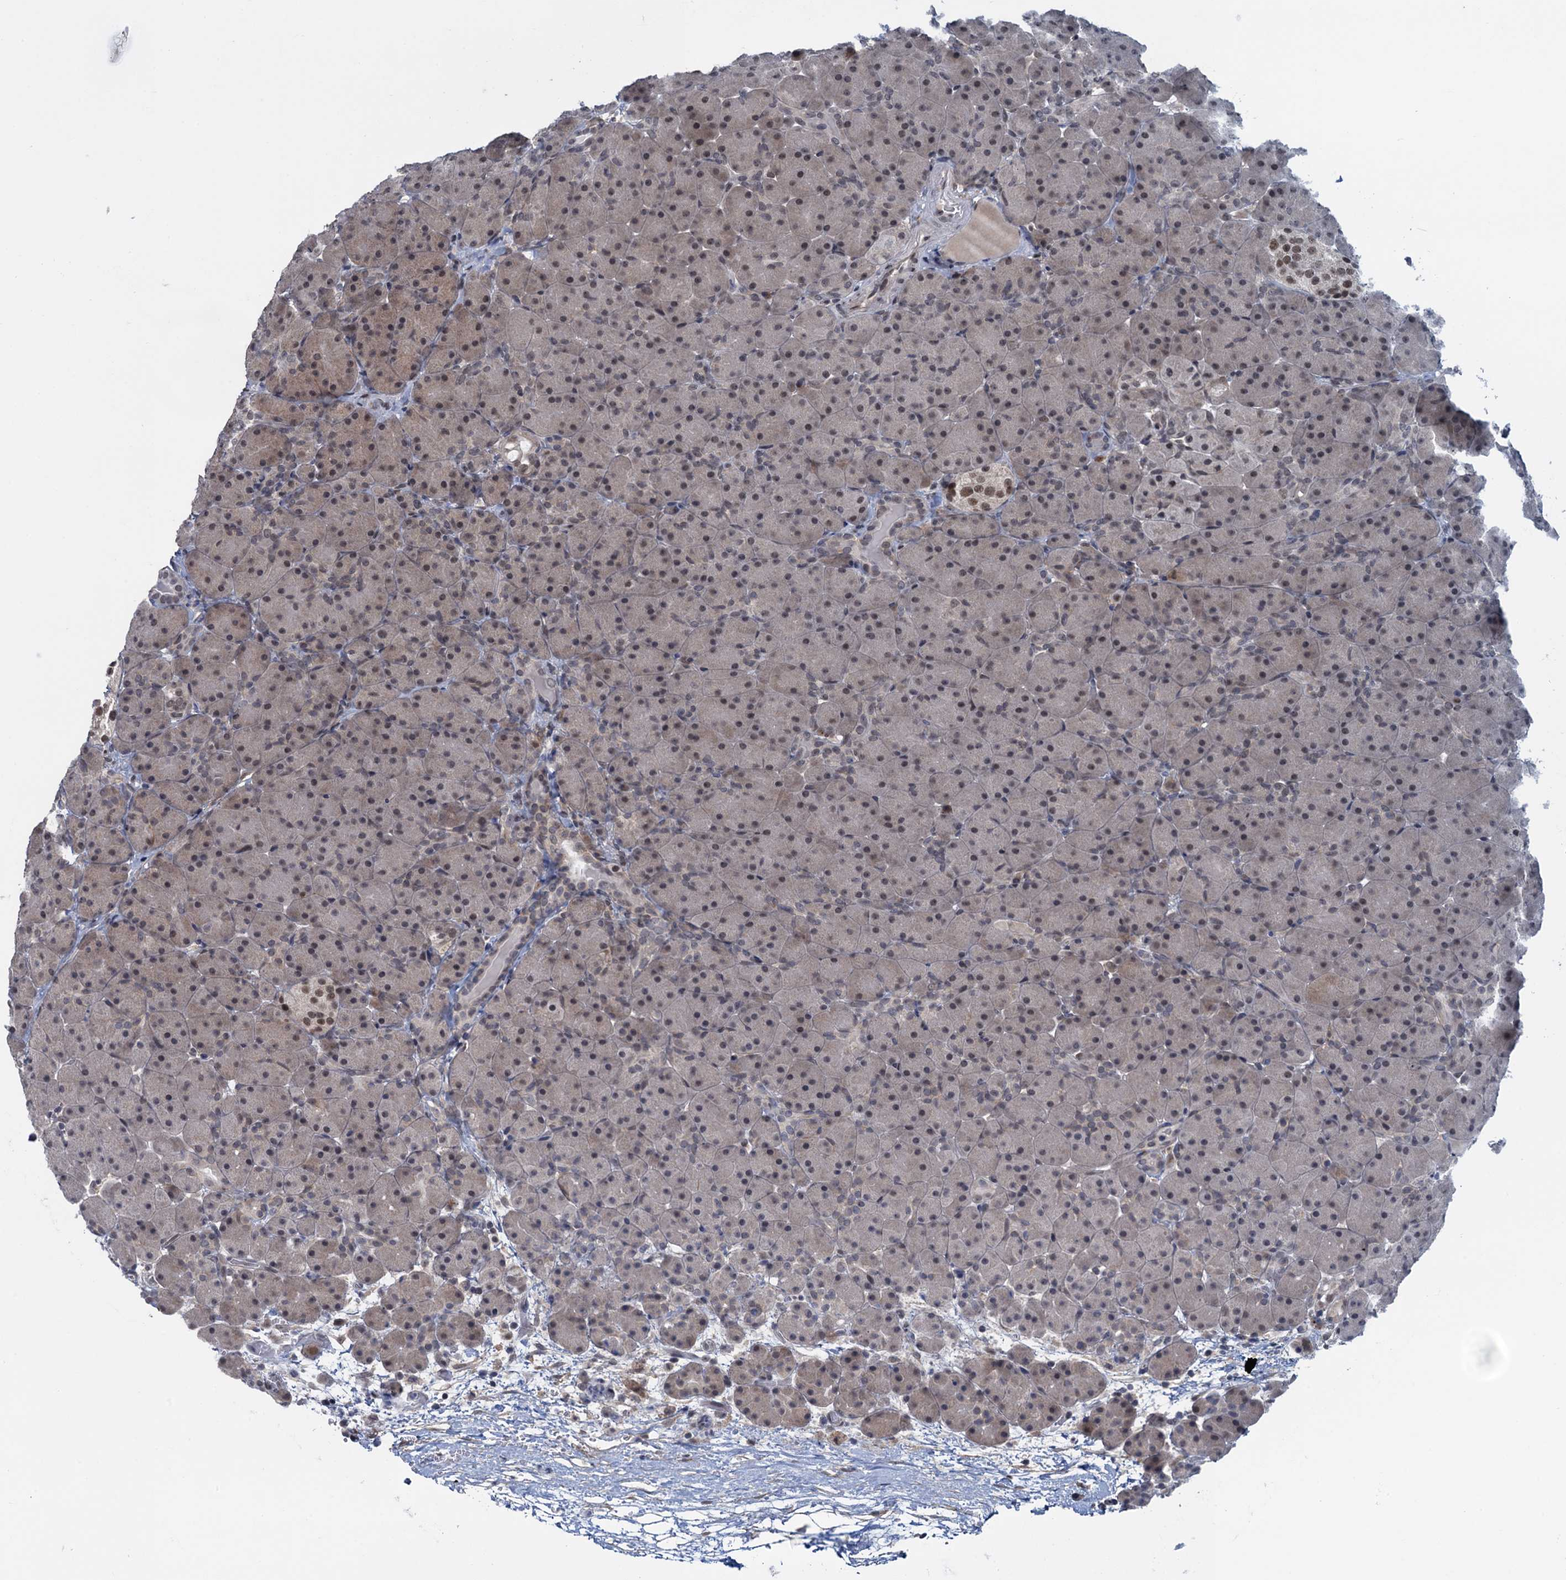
{"staining": {"intensity": "moderate", "quantity": "25%-75%", "location": "nuclear"}, "tissue": "pancreas", "cell_type": "Exocrine glandular cells", "image_type": "normal", "snomed": [{"axis": "morphology", "description": "Normal tissue, NOS"}, {"axis": "topography", "description": "Pancreas"}], "caption": "IHC of unremarkable human pancreas reveals medium levels of moderate nuclear expression in approximately 25%-75% of exocrine glandular cells. The staining is performed using DAB (3,3'-diaminobenzidine) brown chromogen to label protein expression. The nuclei are counter-stained blue using hematoxylin.", "gene": "SAE1", "patient": {"sex": "male", "age": 66}}